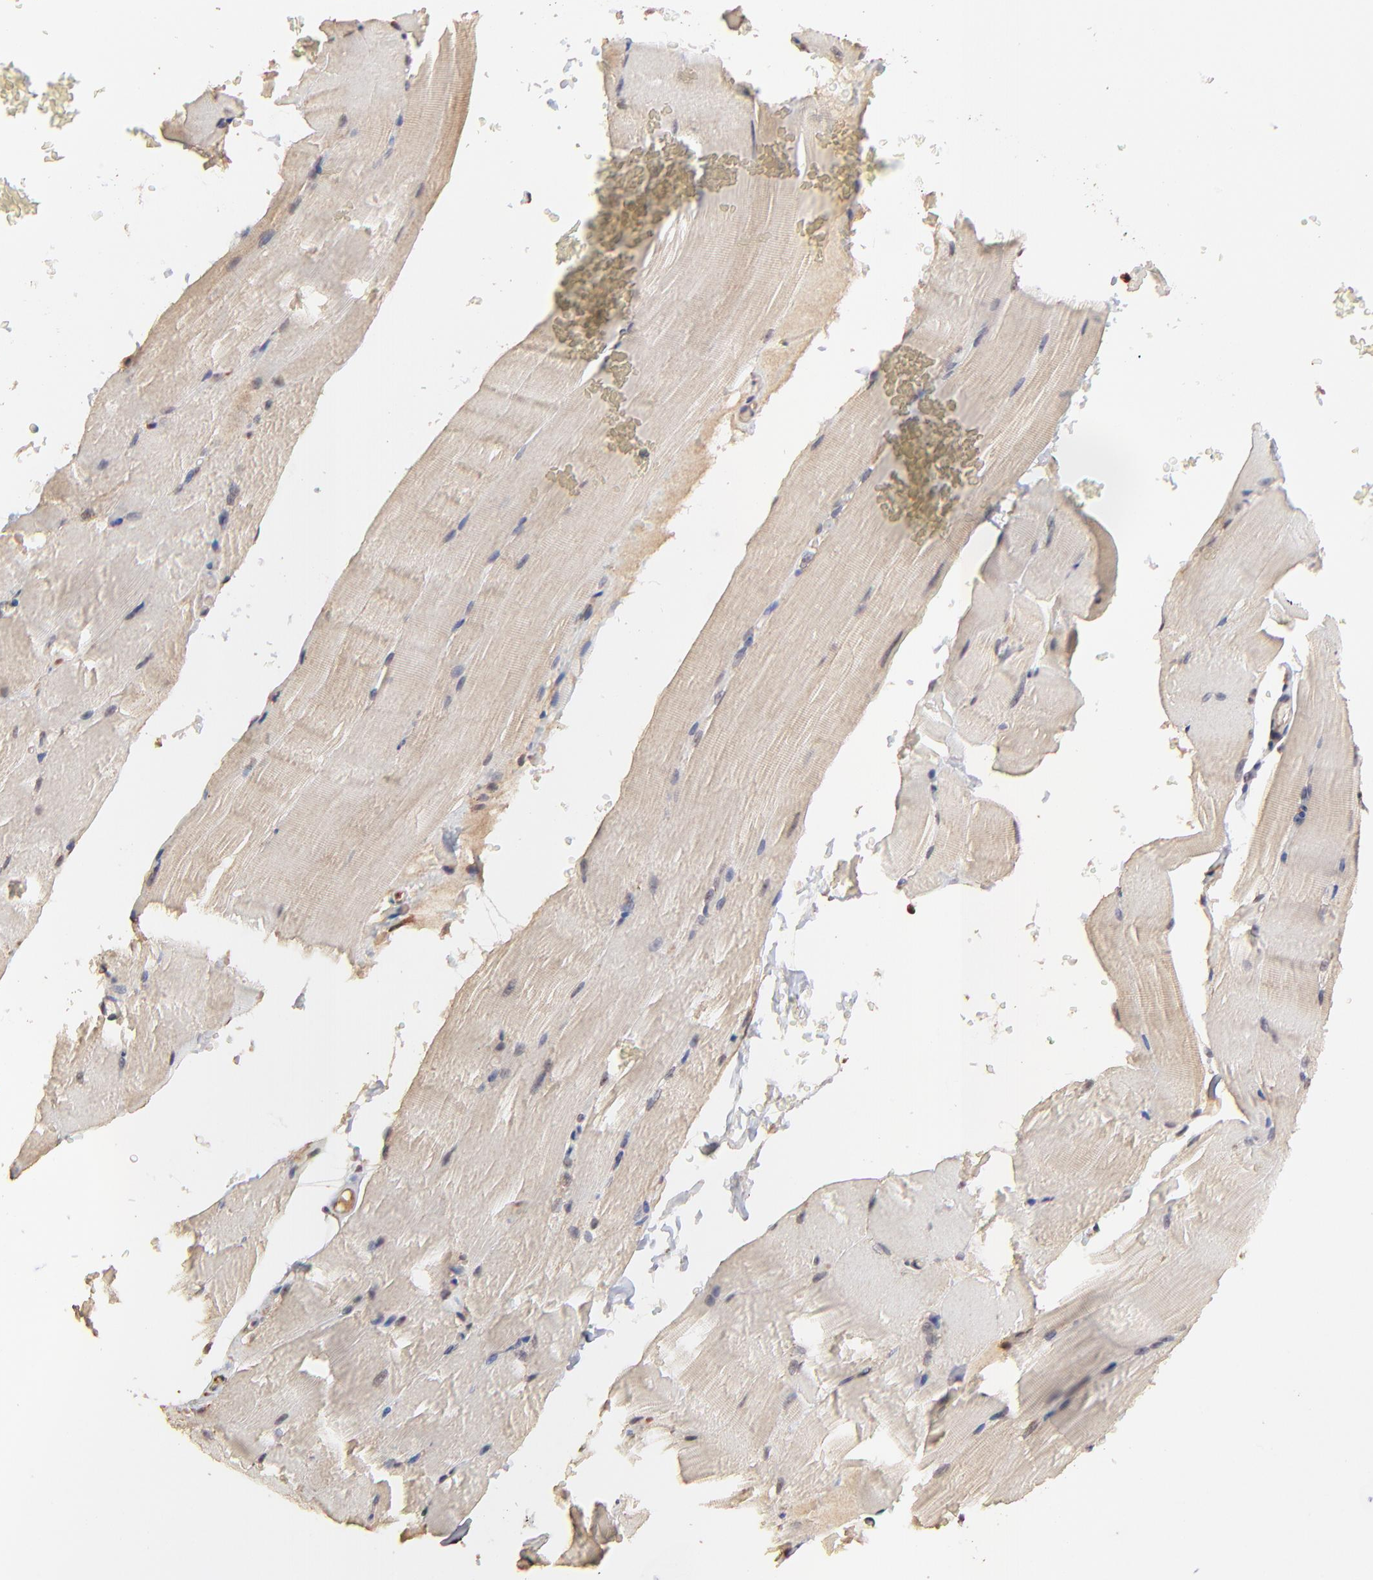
{"staining": {"intensity": "weak", "quantity": "25%-75%", "location": "cytoplasmic/membranous"}, "tissue": "skeletal muscle", "cell_type": "Myocytes", "image_type": "normal", "snomed": [{"axis": "morphology", "description": "Normal tissue, NOS"}, {"axis": "topography", "description": "Skeletal muscle"}], "caption": "Immunohistochemistry of unremarkable skeletal muscle displays low levels of weak cytoplasmic/membranous staining in about 25%-75% of myocytes. (Stains: DAB (3,3'-diaminobenzidine) in brown, nuclei in blue, Microscopy: brightfield microscopy at high magnification).", "gene": "STON2", "patient": {"sex": "female", "age": 37}}